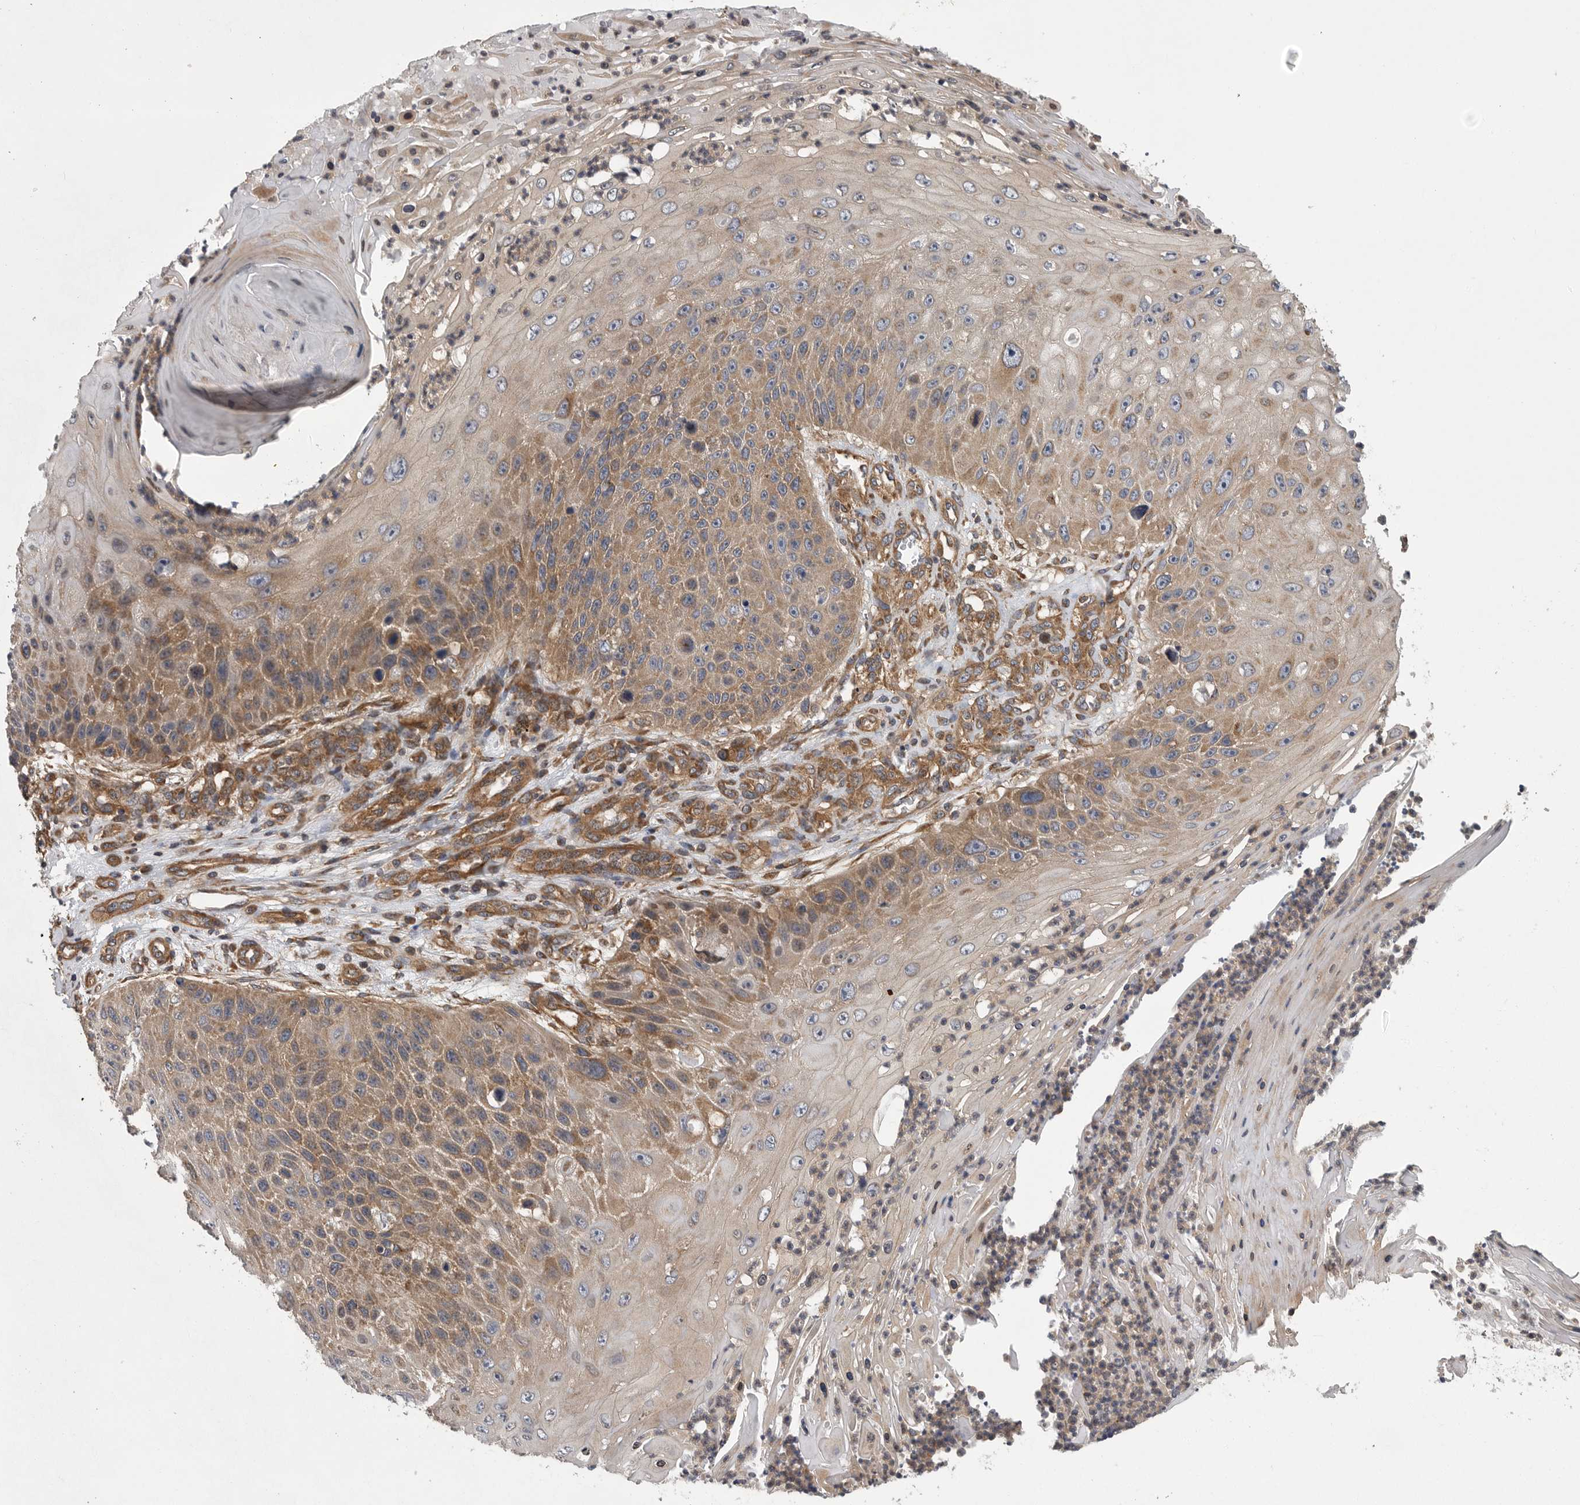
{"staining": {"intensity": "moderate", "quantity": ">75%", "location": "cytoplasmic/membranous"}, "tissue": "skin cancer", "cell_type": "Tumor cells", "image_type": "cancer", "snomed": [{"axis": "morphology", "description": "Squamous cell carcinoma, NOS"}, {"axis": "topography", "description": "Skin"}], "caption": "There is medium levels of moderate cytoplasmic/membranous positivity in tumor cells of squamous cell carcinoma (skin), as demonstrated by immunohistochemical staining (brown color).", "gene": "OXR1", "patient": {"sex": "female", "age": 88}}